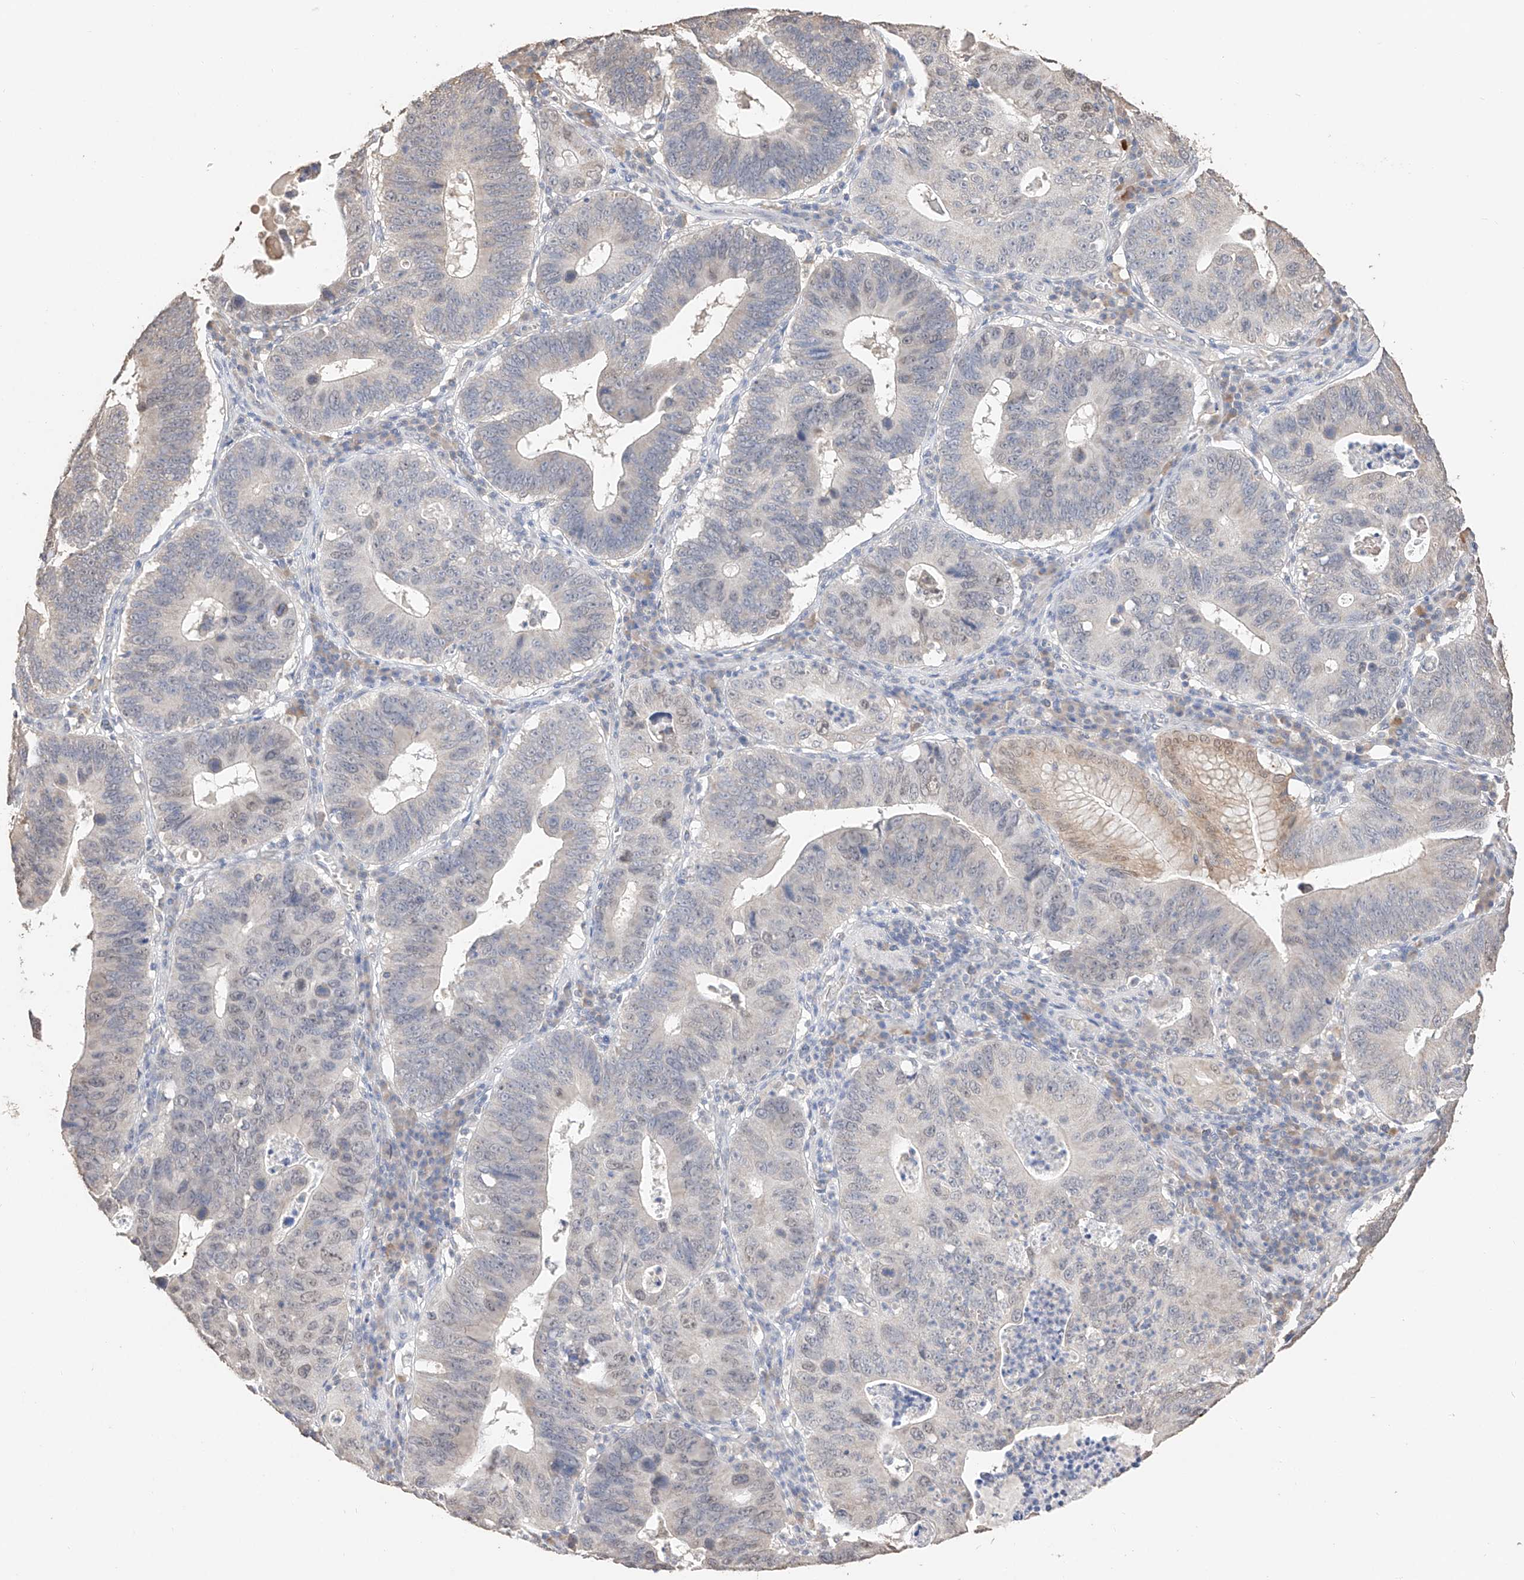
{"staining": {"intensity": "weak", "quantity": "<25%", "location": "nuclear"}, "tissue": "stomach cancer", "cell_type": "Tumor cells", "image_type": "cancer", "snomed": [{"axis": "morphology", "description": "Adenocarcinoma, NOS"}, {"axis": "topography", "description": "Stomach"}], "caption": "Tumor cells show no significant staining in stomach cancer.", "gene": "IL22RA2", "patient": {"sex": "male", "age": 59}}